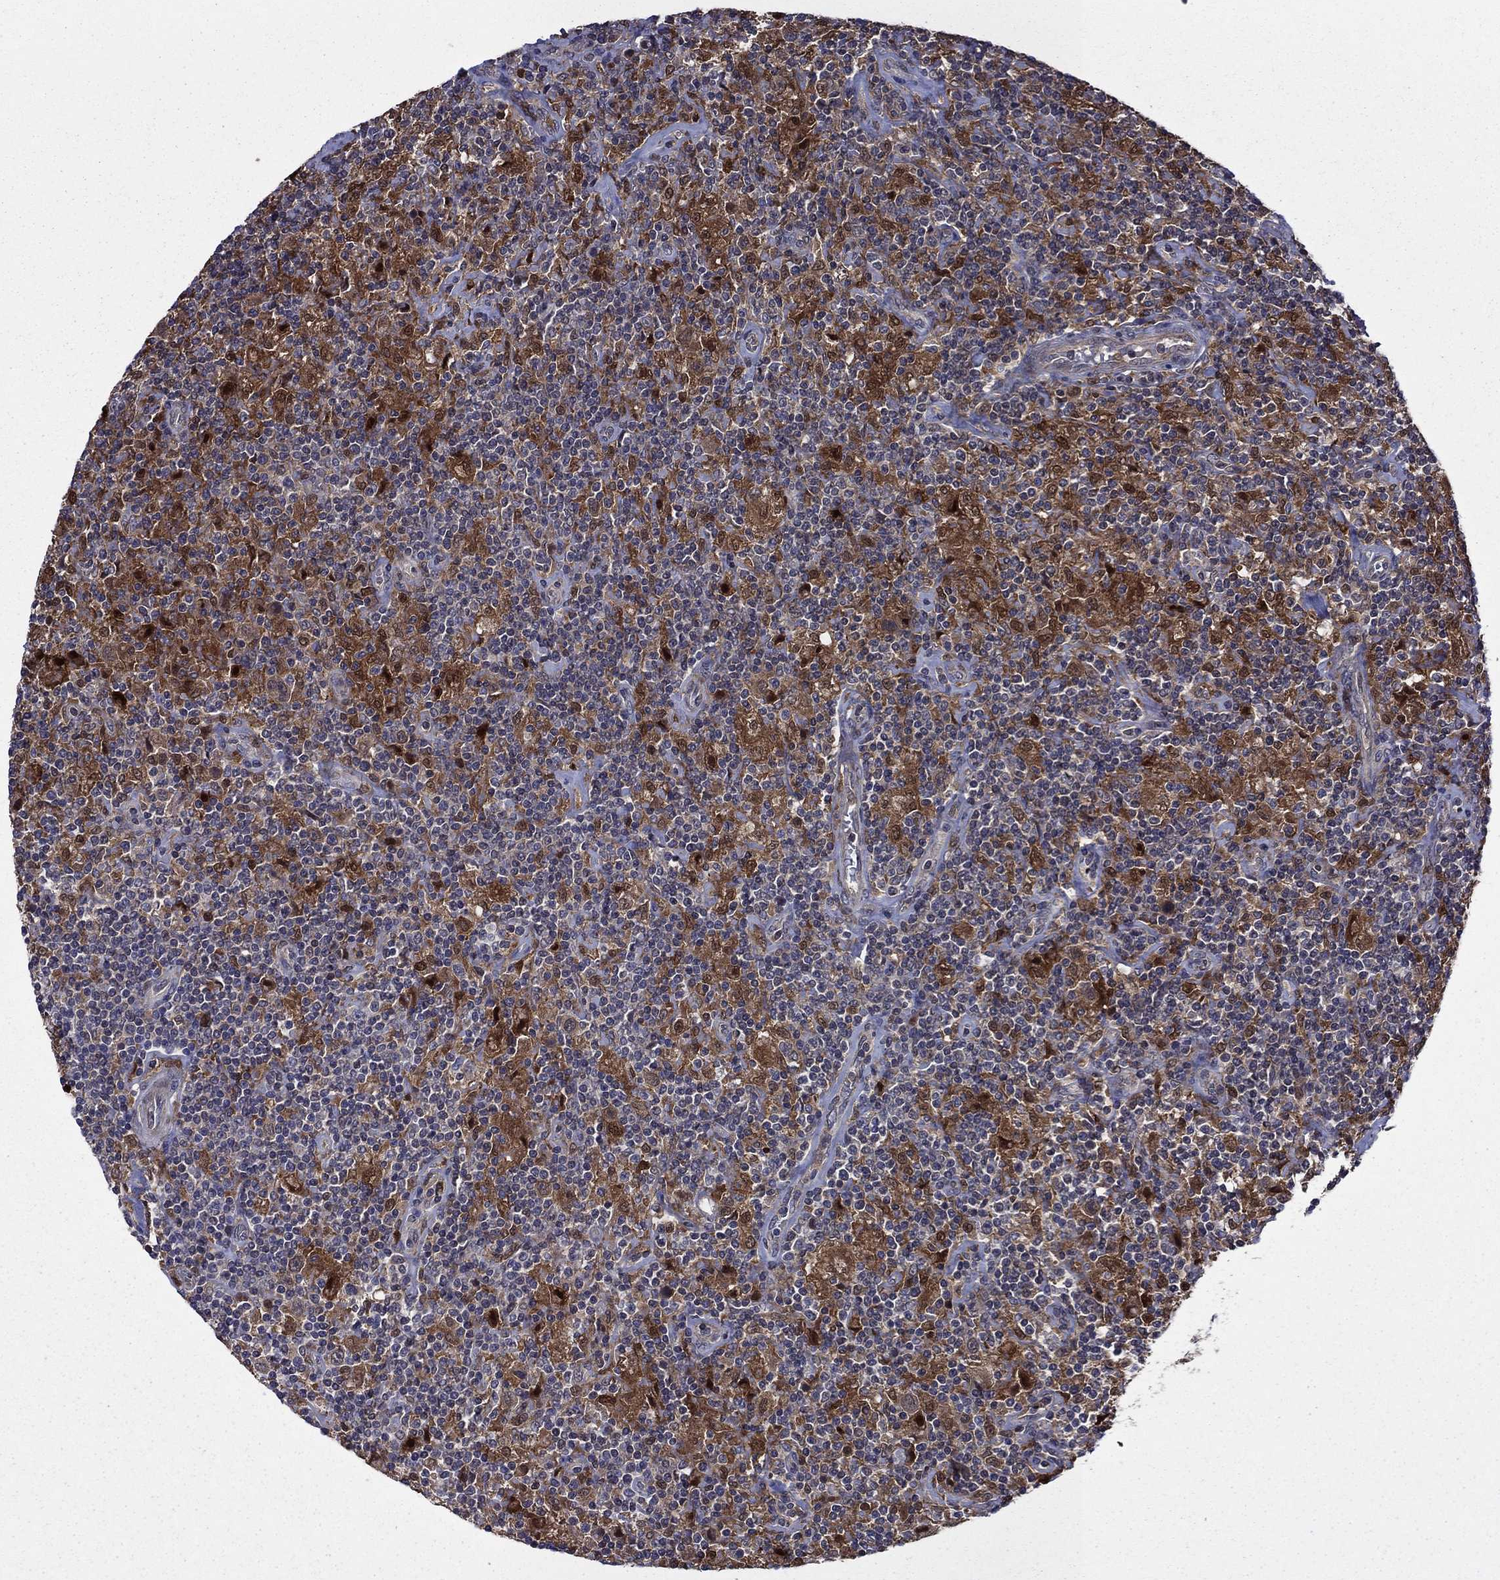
{"staining": {"intensity": "negative", "quantity": "none", "location": "none"}, "tissue": "lymphoma", "cell_type": "Tumor cells", "image_type": "cancer", "snomed": [{"axis": "morphology", "description": "Hodgkin's disease, NOS"}, {"axis": "topography", "description": "Lymph node"}], "caption": "This is a histopathology image of IHC staining of Hodgkin's disease, which shows no expression in tumor cells. (DAB (3,3'-diaminobenzidine) immunohistochemistry (IHC) visualized using brightfield microscopy, high magnification).", "gene": "TPMT", "patient": {"sex": "male", "age": 70}}